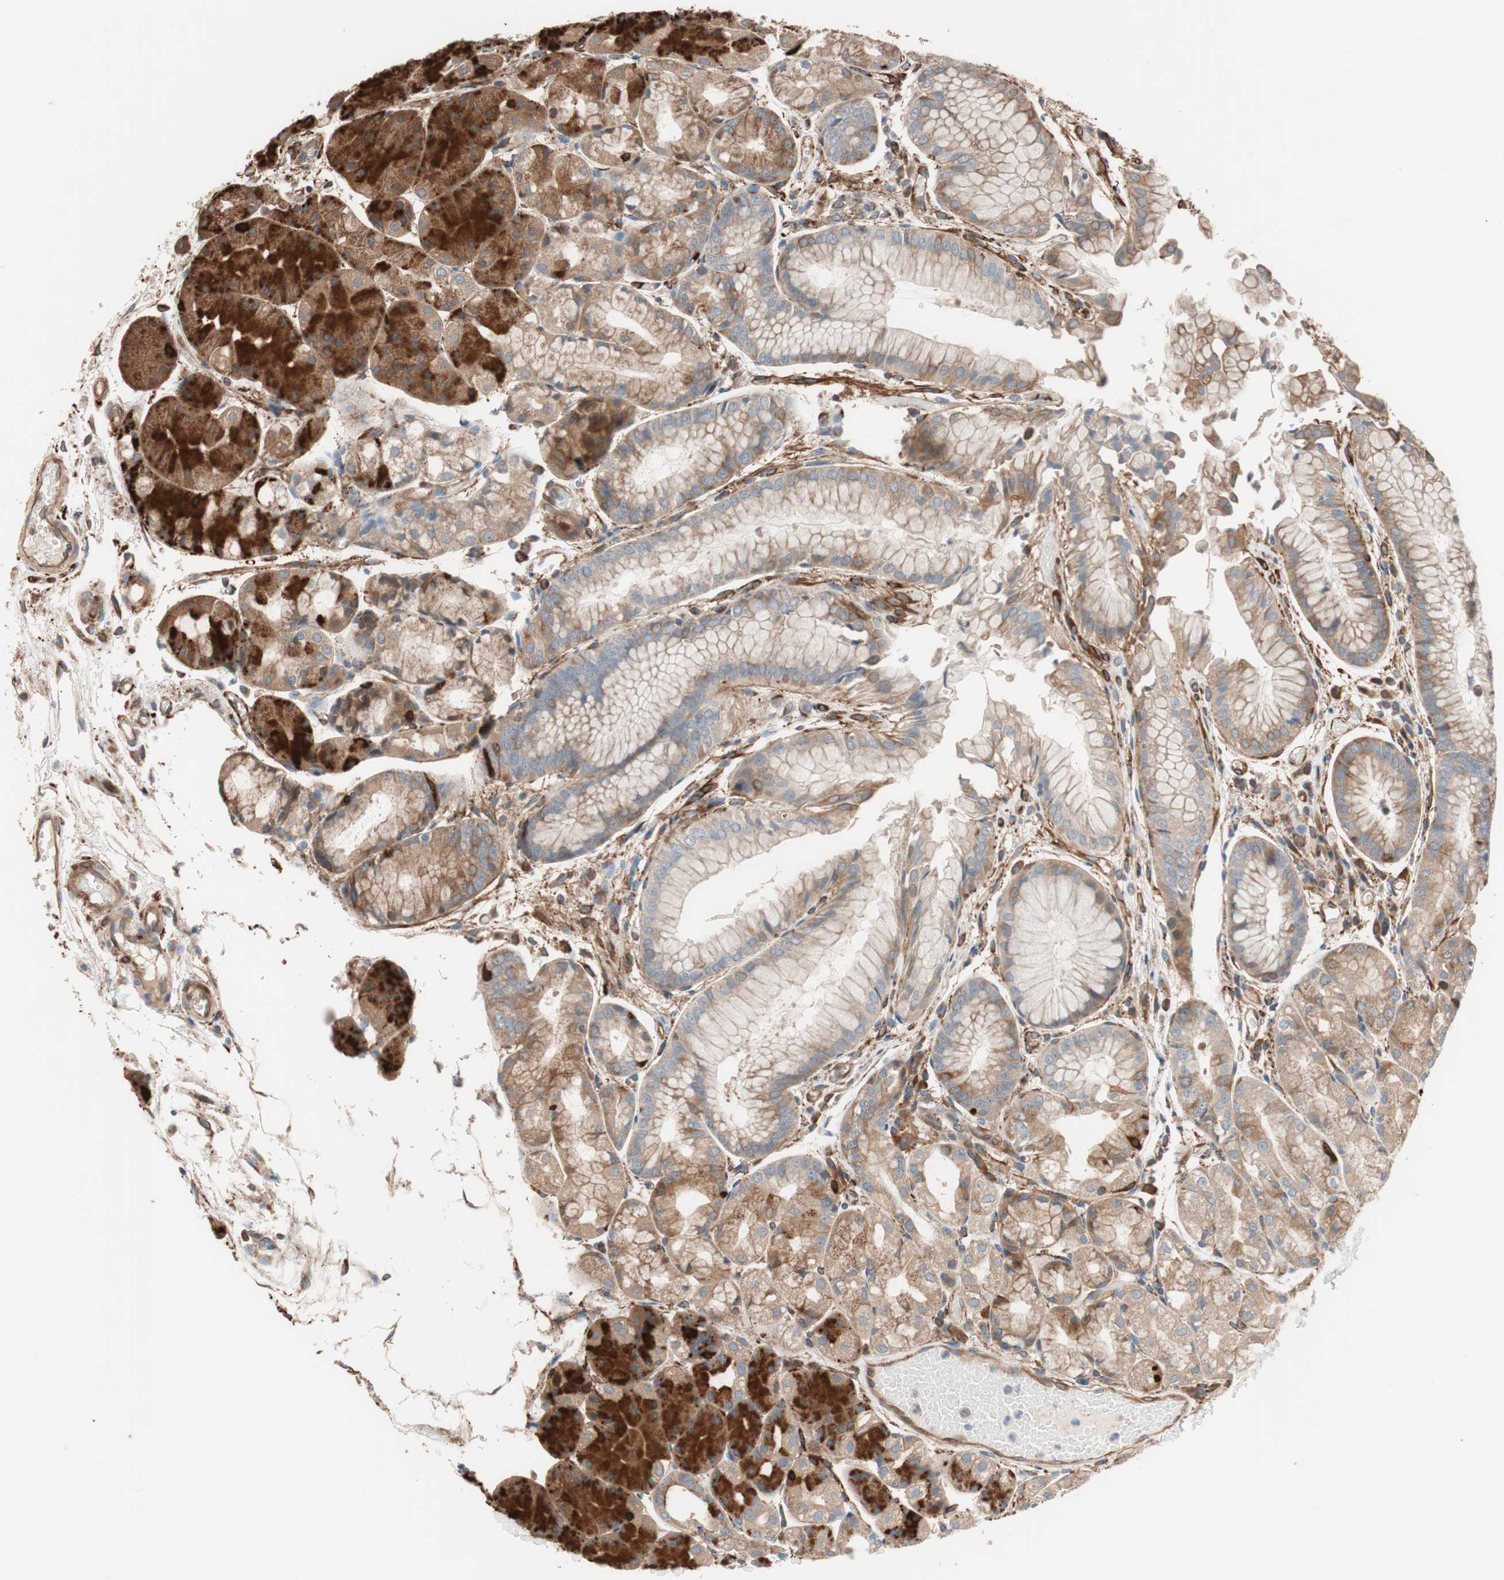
{"staining": {"intensity": "strong", "quantity": ">75%", "location": "cytoplasmic/membranous"}, "tissue": "stomach", "cell_type": "Glandular cells", "image_type": "normal", "snomed": [{"axis": "morphology", "description": "Normal tissue, NOS"}, {"axis": "topography", "description": "Stomach, upper"}], "caption": "Immunohistochemical staining of unremarkable human stomach reveals high levels of strong cytoplasmic/membranous expression in about >75% of glandular cells.", "gene": "GPSM2", "patient": {"sex": "male", "age": 72}}